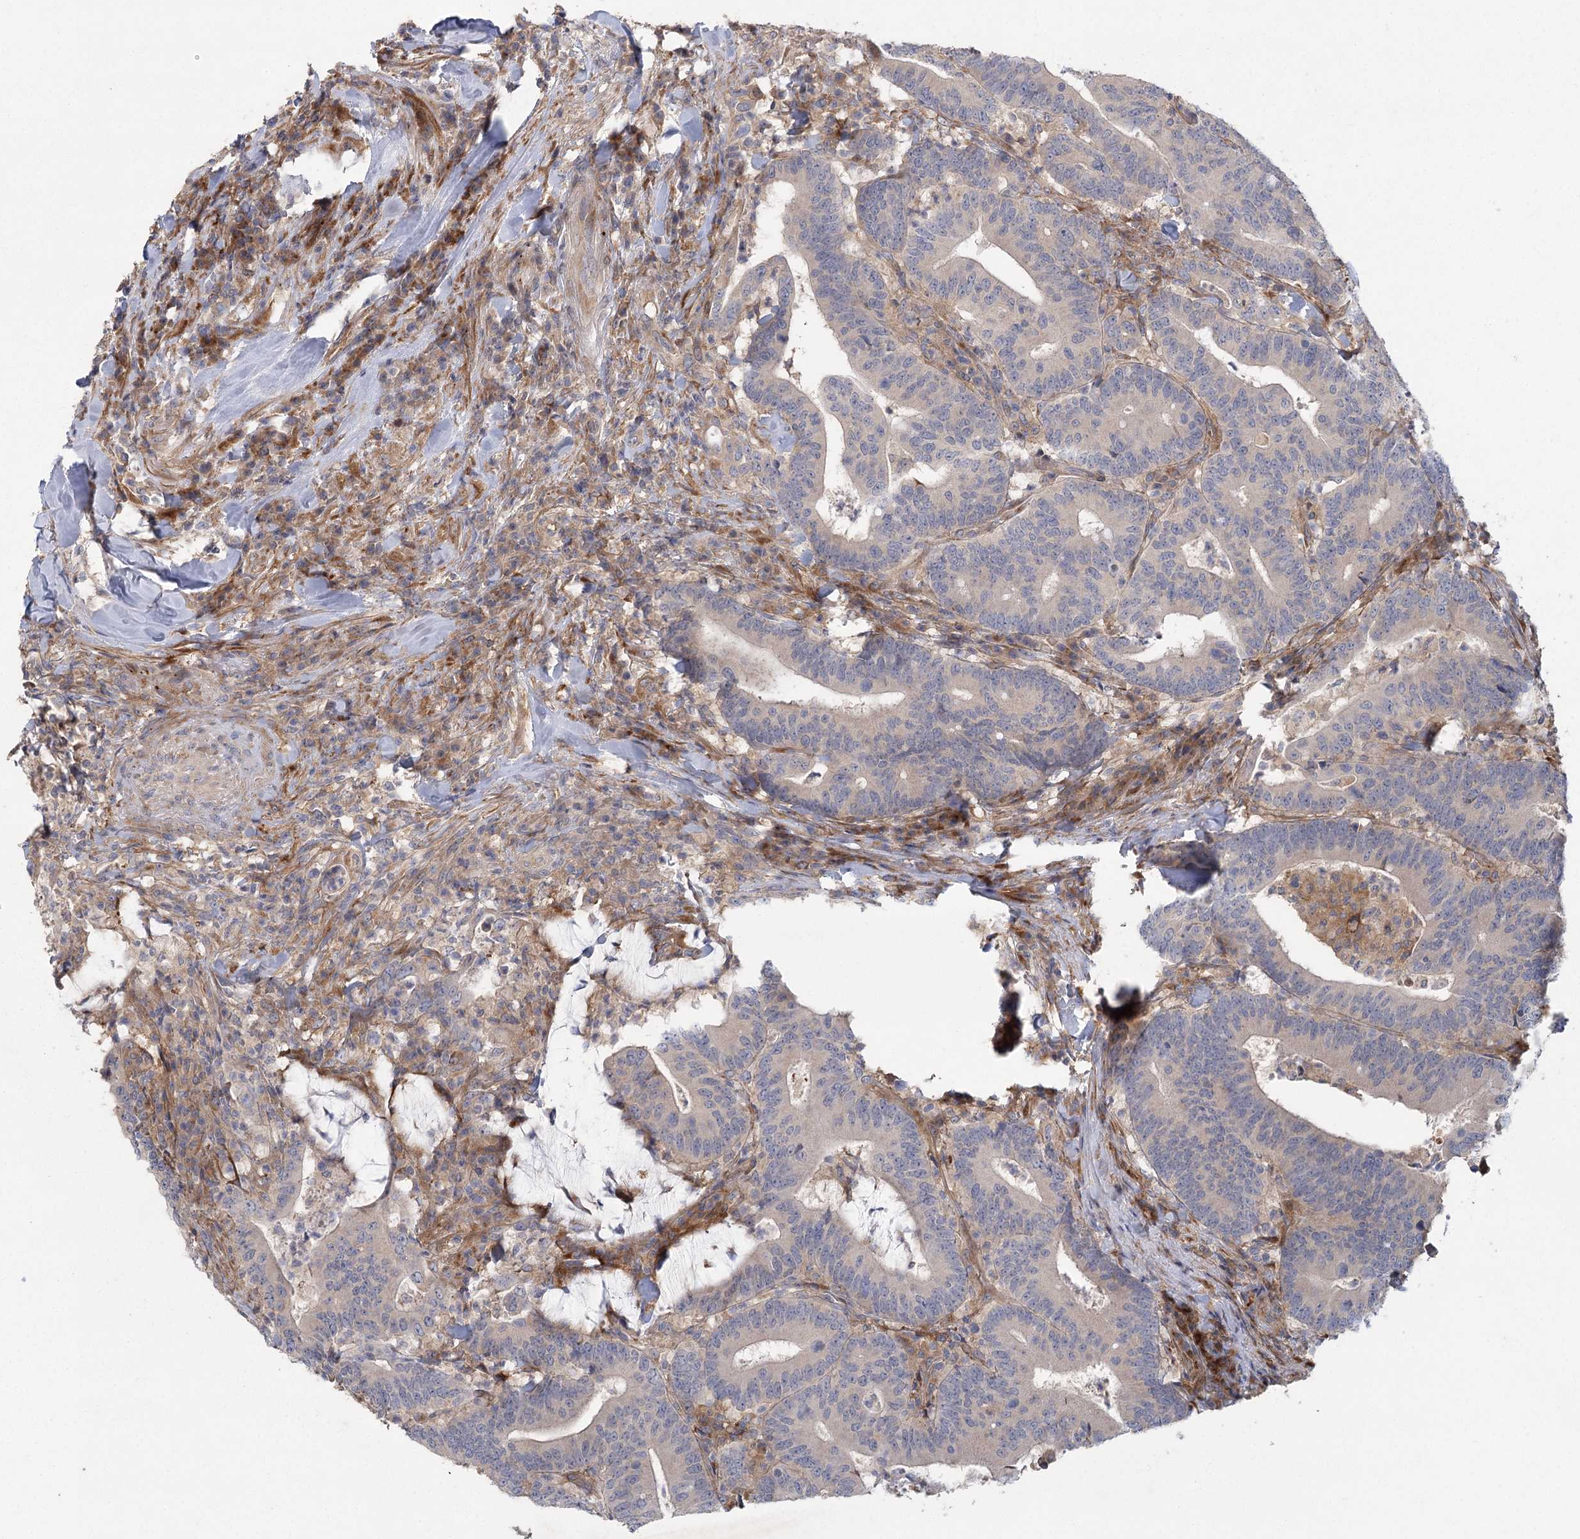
{"staining": {"intensity": "negative", "quantity": "none", "location": "none"}, "tissue": "colorectal cancer", "cell_type": "Tumor cells", "image_type": "cancer", "snomed": [{"axis": "morphology", "description": "Adenocarcinoma, NOS"}, {"axis": "topography", "description": "Colon"}], "caption": "This is an IHC image of human colorectal cancer (adenocarcinoma). There is no staining in tumor cells.", "gene": "FAM110C", "patient": {"sex": "female", "age": 66}}